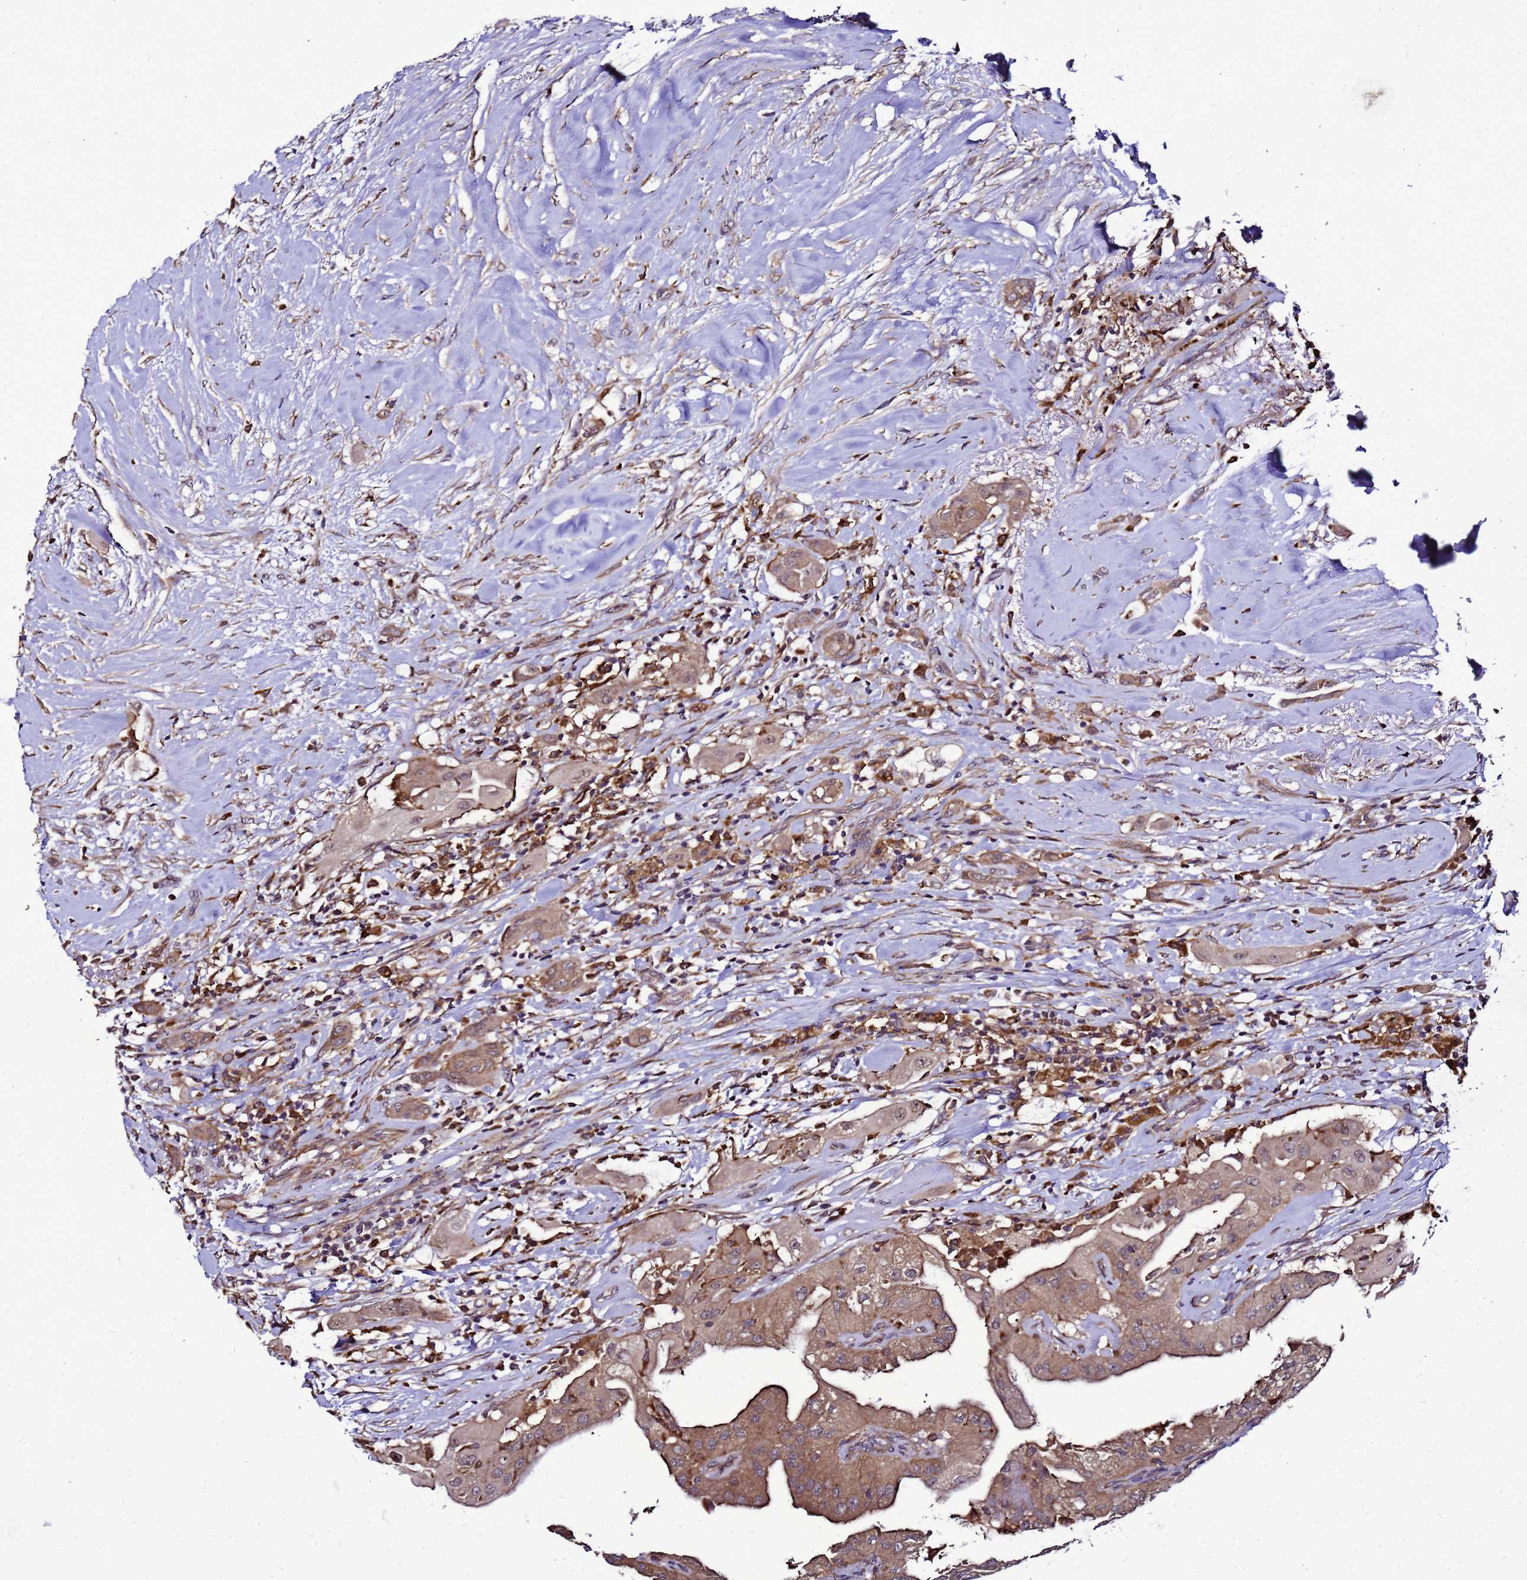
{"staining": {"intensity": "moderate", "quantity": ">75%", "location": "cytoplasmic/membranous"}, "tissue": "thyroid cancer", "cell_type": "Tumor cells", "image_type": "cancer", "snomed": [{"axis": "morphology", "description": "Papillary adenocarcinoma, NOS"}, {"axis": "topography", "description": "Thyroid gland"}], "caption": "Protein analysis of thyroid cancer tissue exhibits moderate cytoplasmic/membranous expression in approximately >75% of tumor cells.", "gene": "TRABD", "patient": {"sex": "female", "age": 59}}